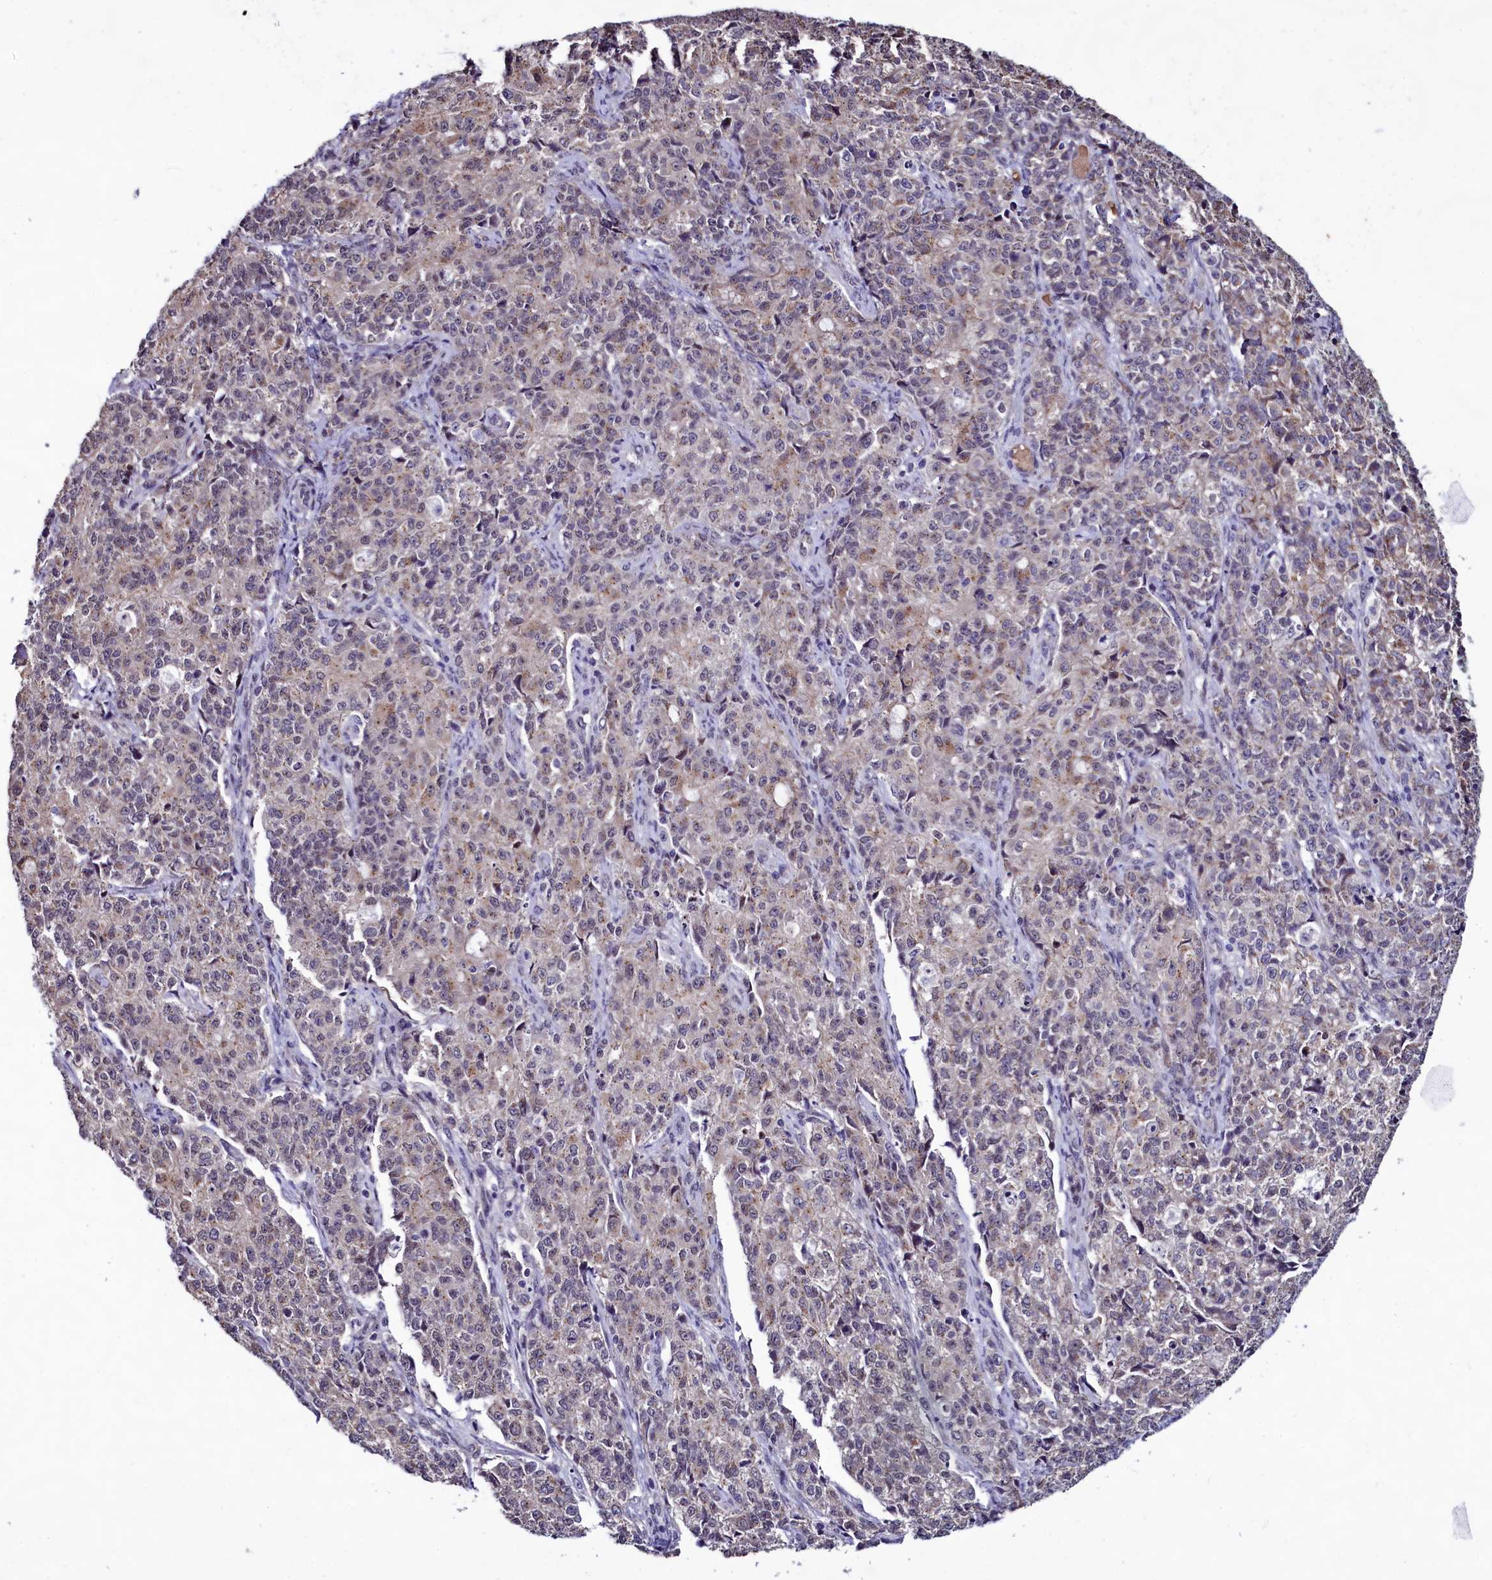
{"staining": {"intensity": "weak", "quantity": "<25%", "location": "cytoplasmic/membranous"}, "tissue": "endometrial cancer", "cell_type": "Tumor cells", "image_type": "cancer", "snomed": [{"axis": "morphology", "description": "Adenocarcinoma, NOS"}, {"axis": "topography", "description": "Endometrium"}], "caption": "A histopathology image of human endometrial cancer (adenocarcinoma) is negative for staining in tumor cells.", "gene": "SEC24C", "patient": {"sex": "female", "age": 50}}